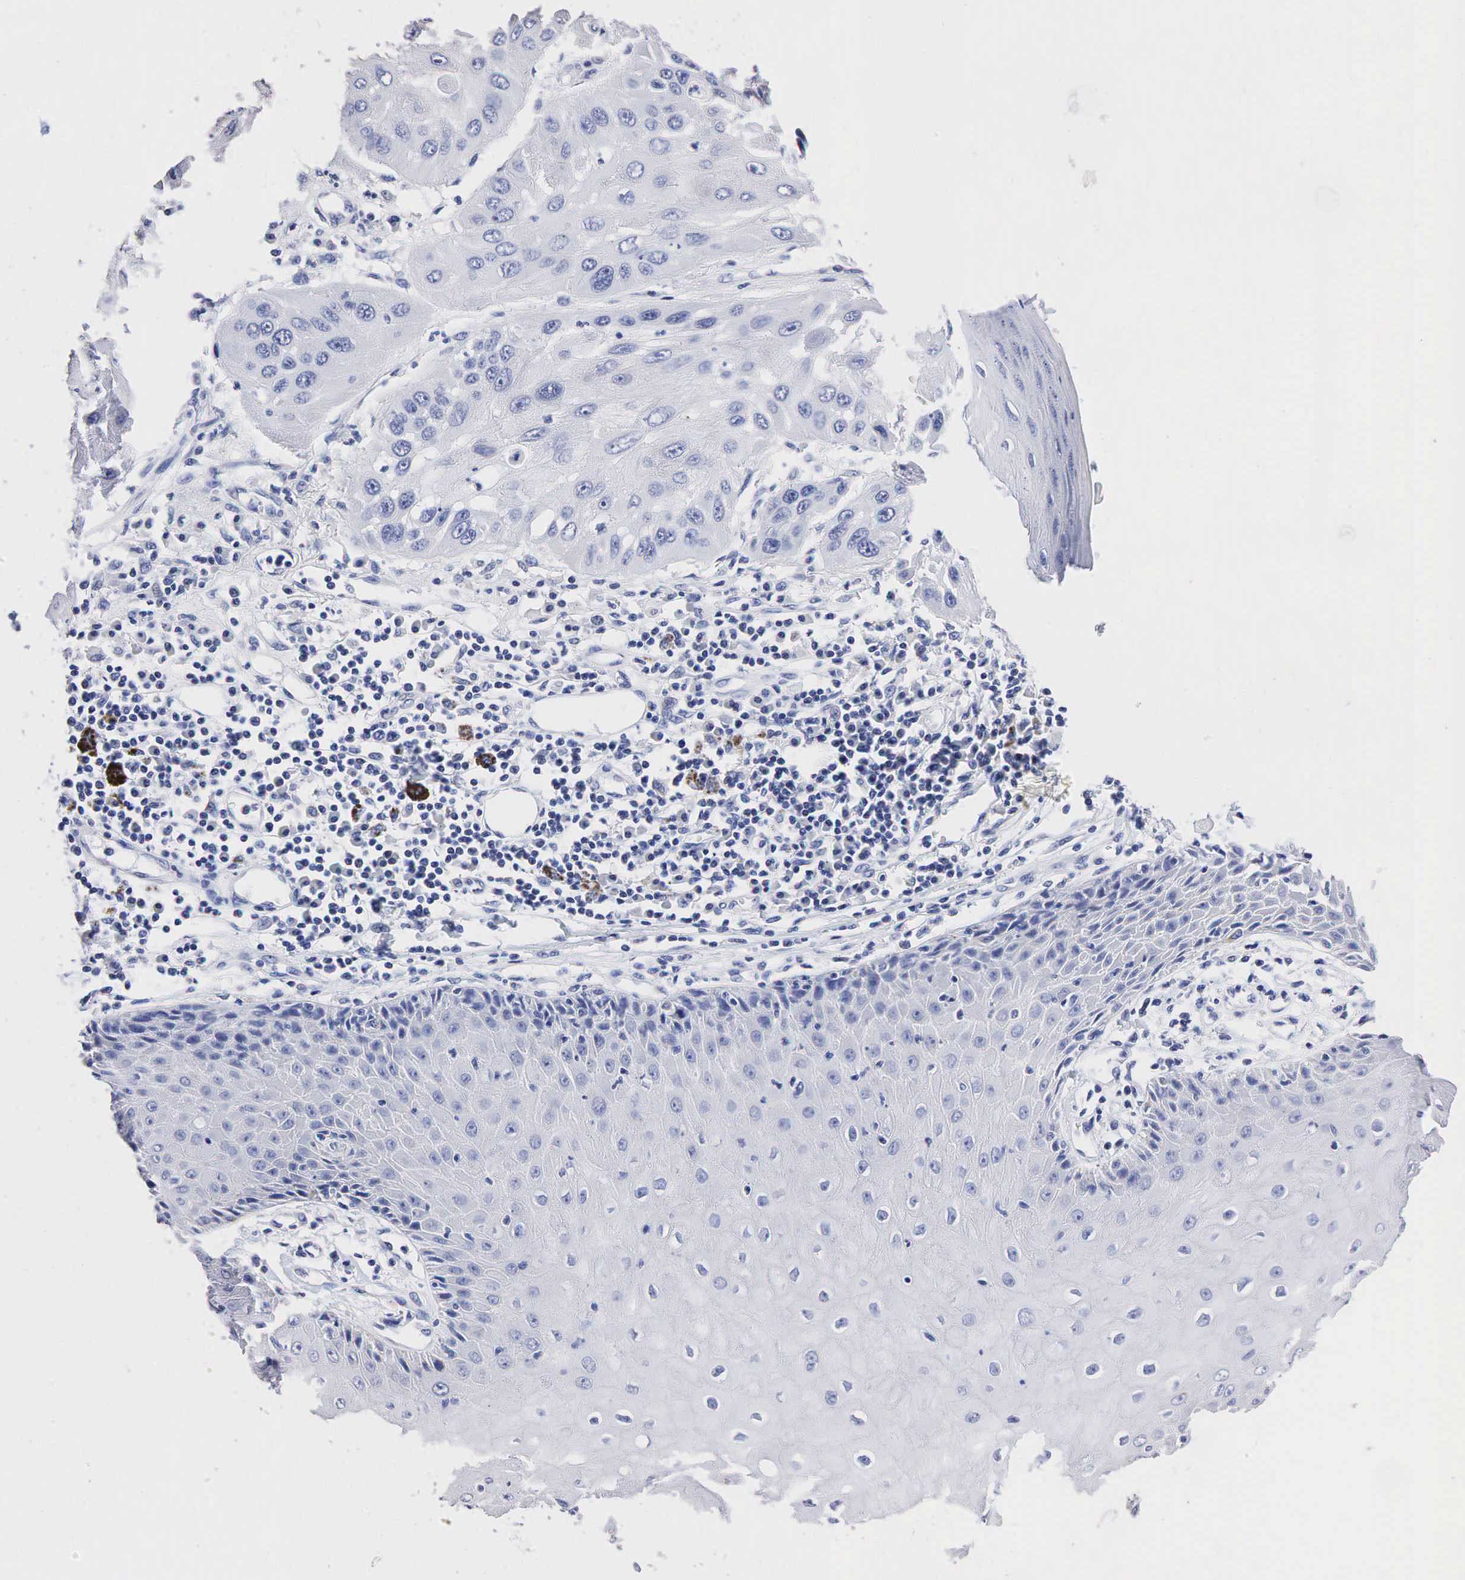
{"staining": {"intensity": "negative", "quantity": "none", "location": "none"}, "tissue": "skin cancer", "cell_type": "Tumor cells", "image_type": "cancer", "snomed": [{"axis": "morphology", "description": "Squamous cell carcinoma, NOS"}, {"axis": "topography", "description": "Skin"}, {"axis": "topography", "description": "Anal"}], "caption": "This is an immunohistochemistry (IHC) histopathology image of squamous cell carcinoma (skin). There is no staining in tumor cells.", "gene": "SST", "patient": {"sex": "male", "age": 61}}